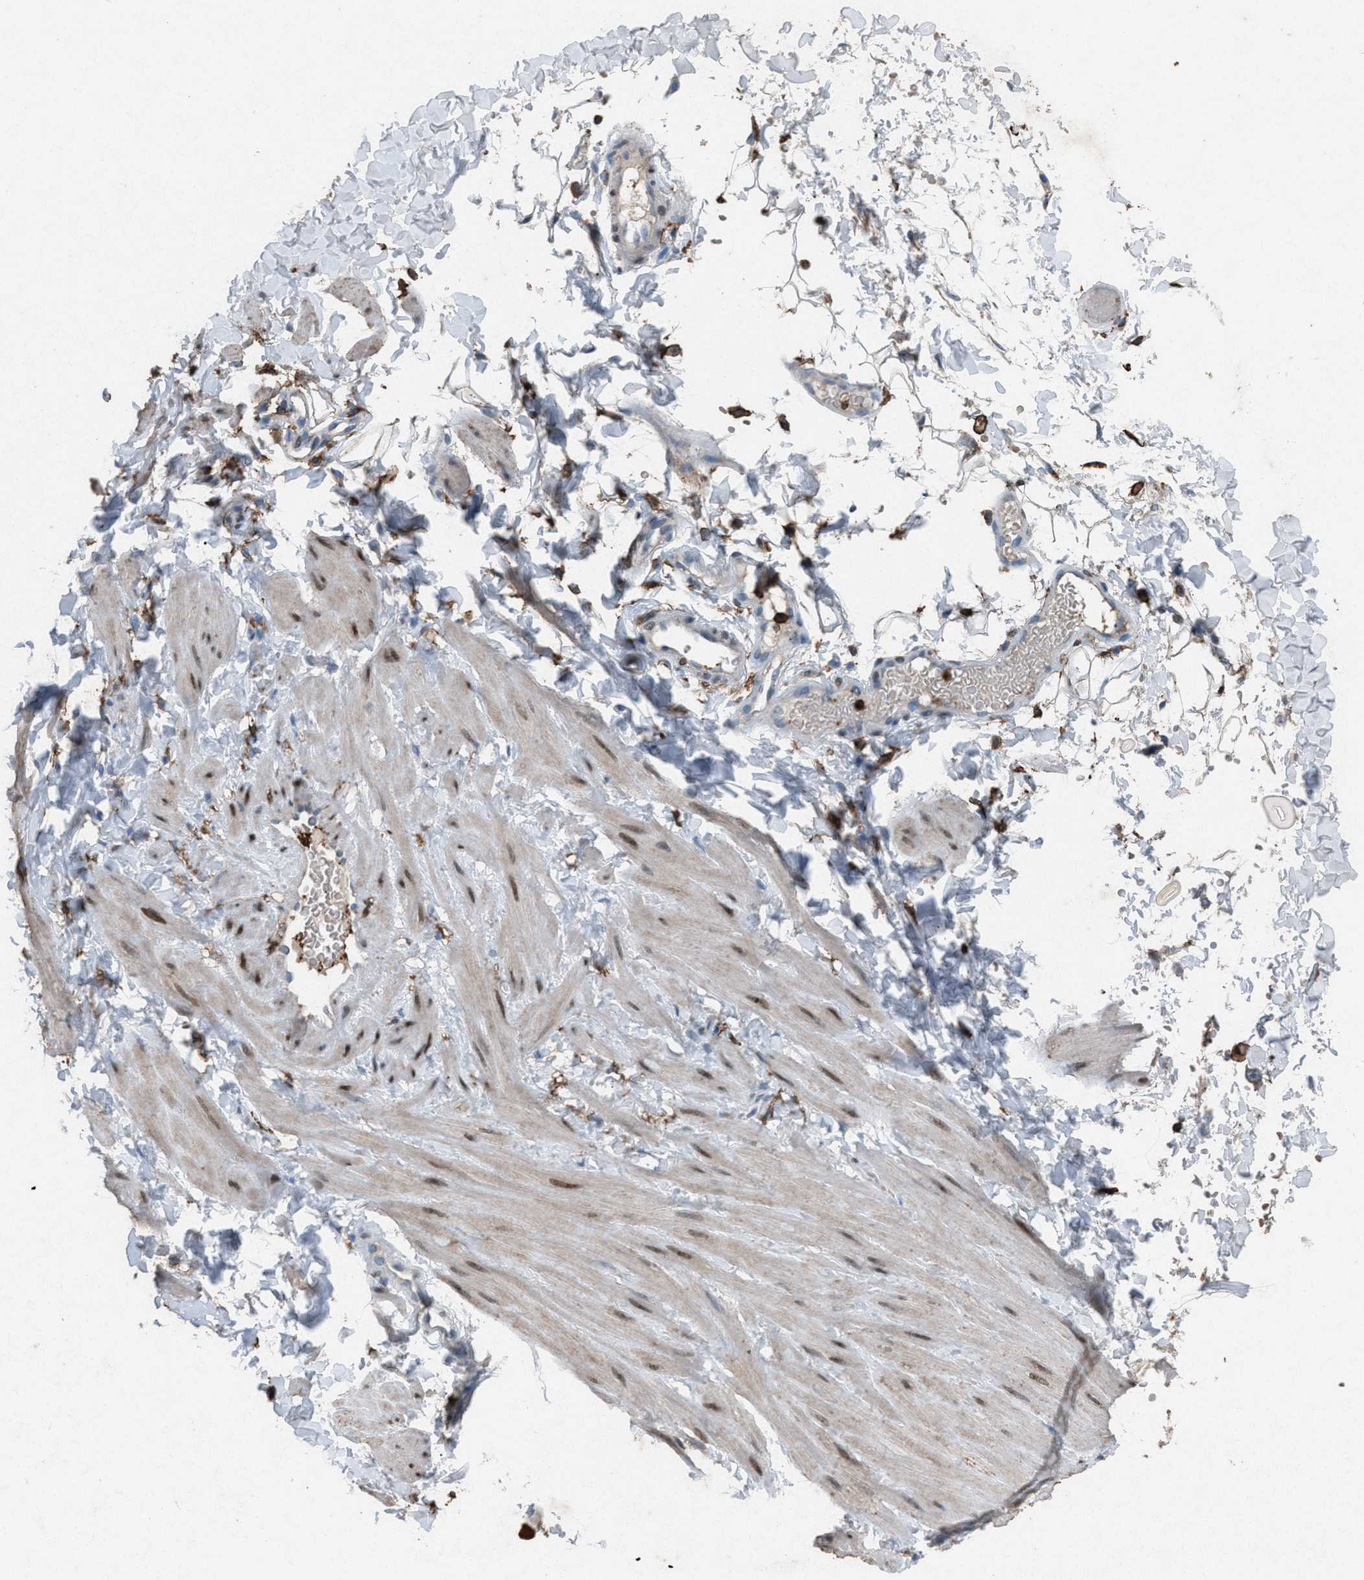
{"staining": {"intensity": "weak", "quantity": ">75%", "location": "cytoplasmic/membranous"}, "tissue": "adipose tissue", "cell_type": "Adipocytes", "image_type": "normal", "snomed": [{"axis": "morphology", "description": "Normal tissue, NOS"}, {"axis": "topography", "description": "Adipose tissue"}, {"axis": "topography", "description": "Vascular tissue"}, {"axis": "topography", "description": "Peripheral nerve tissue"}], "caption": "Protein expression analysis of benign adipose tissue demonstrates weak cytoplasmic/membranous staining in approximately >75% of adipocytes.", "gene": "FCER1G", "patient": {"sex": "male", "age": 25}}